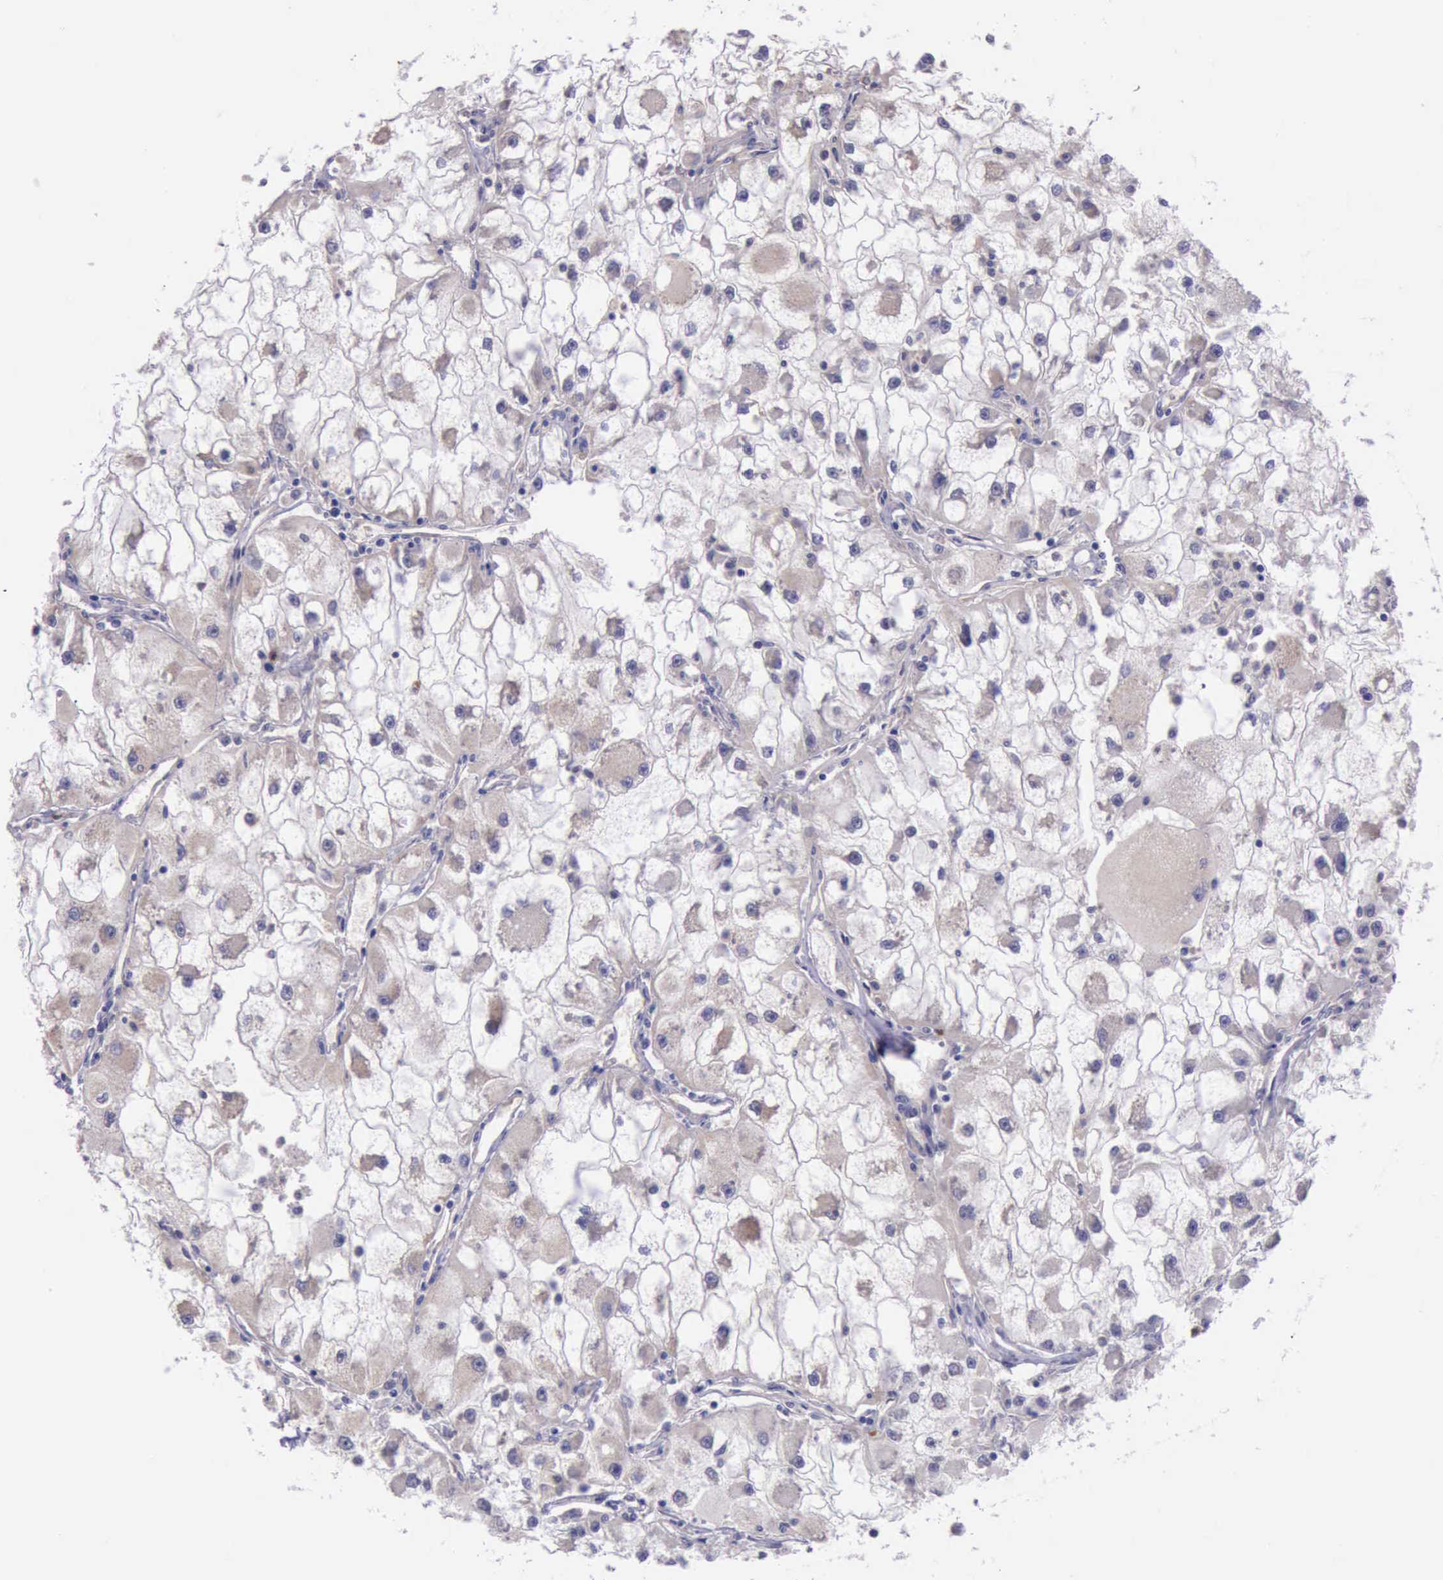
{"staining": {"intensity": "weak", "quantity": ">75%", "location": "cytoplasmic/membranous"}, "tissue": "renal cancer", "cell_type": "Tumor cells", "image_type": "cancer", "snomed": [{"axis": "morphology", "description": "Adenocarcinoma, NOS"}, {"axis": "topography", "description": "Kidney"}], "caption": "Renal cancer (adenocarcinoma) stained with DAB IHC displays low levels of weak cytoplasmic/membranous expression in about >75% of tumor cells.", "gene": "PLEK2", "patient": {"sex": "female", "age": 73}}